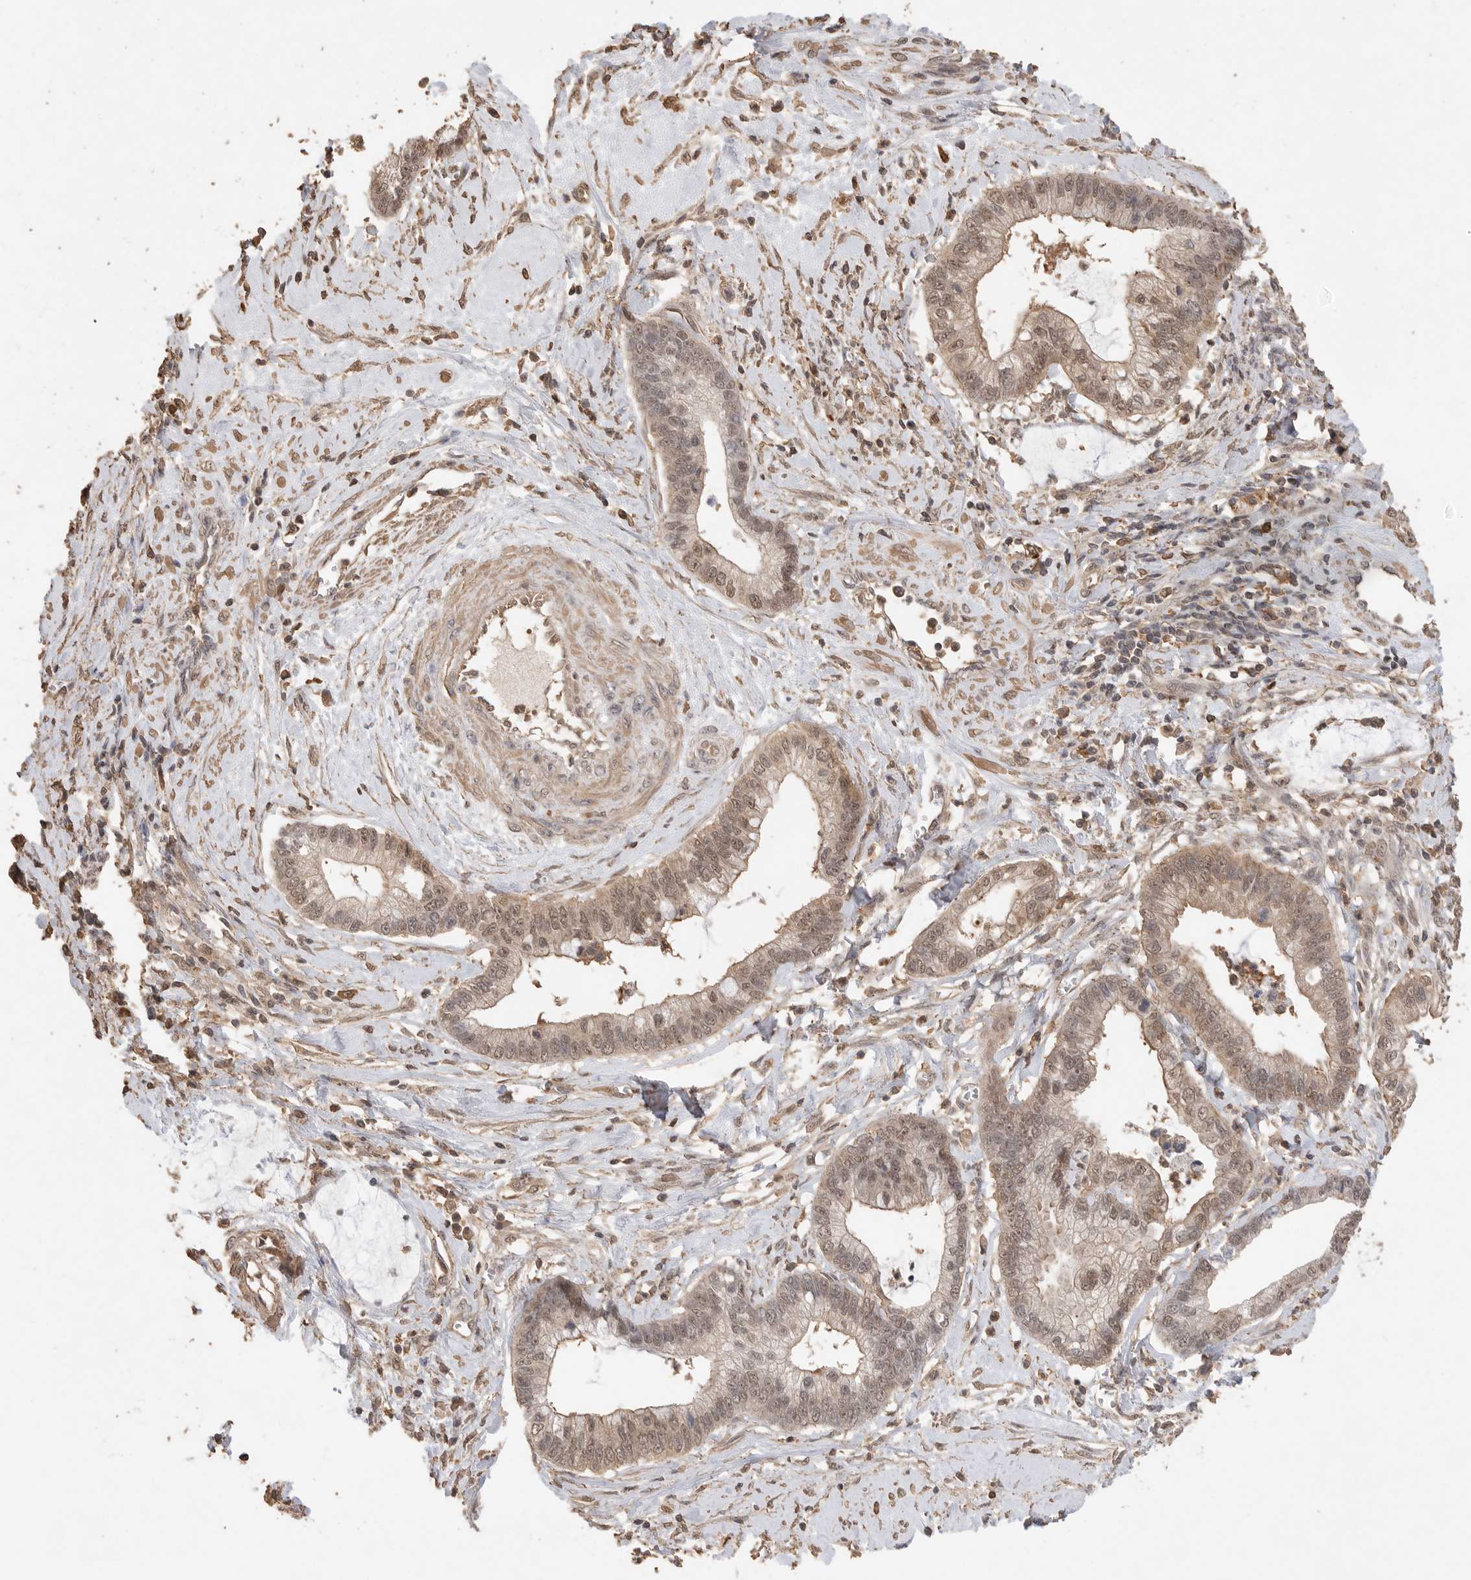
{"staining": {"intensity": "weak", "quantity": ">75%", "location": "cytoplasmic/membranous,nuclear"}, "tissue": "cervical cancer", "cell_type": "Tumor cells", "image_type": "cancer", "snomed": [{"axis": "morphology", "description": "Adenocarcinoma, NOS"}, {"axis": "topography", "description": "Cervix"}], "caption": "Tumor cells show low levels of weak cytoplasmic/membranous and nuclear staining in approximately >75% of cells in human cervical cancer (adenocarcinoma). (Stains: DAB (3,3'-diaminobenzidine) in brown, nuclei in blue, Microscopy: brightfield microscopy at high magnification).", "gene": "MAP2K1", "patient": {"sex": "female", "age": 44}}